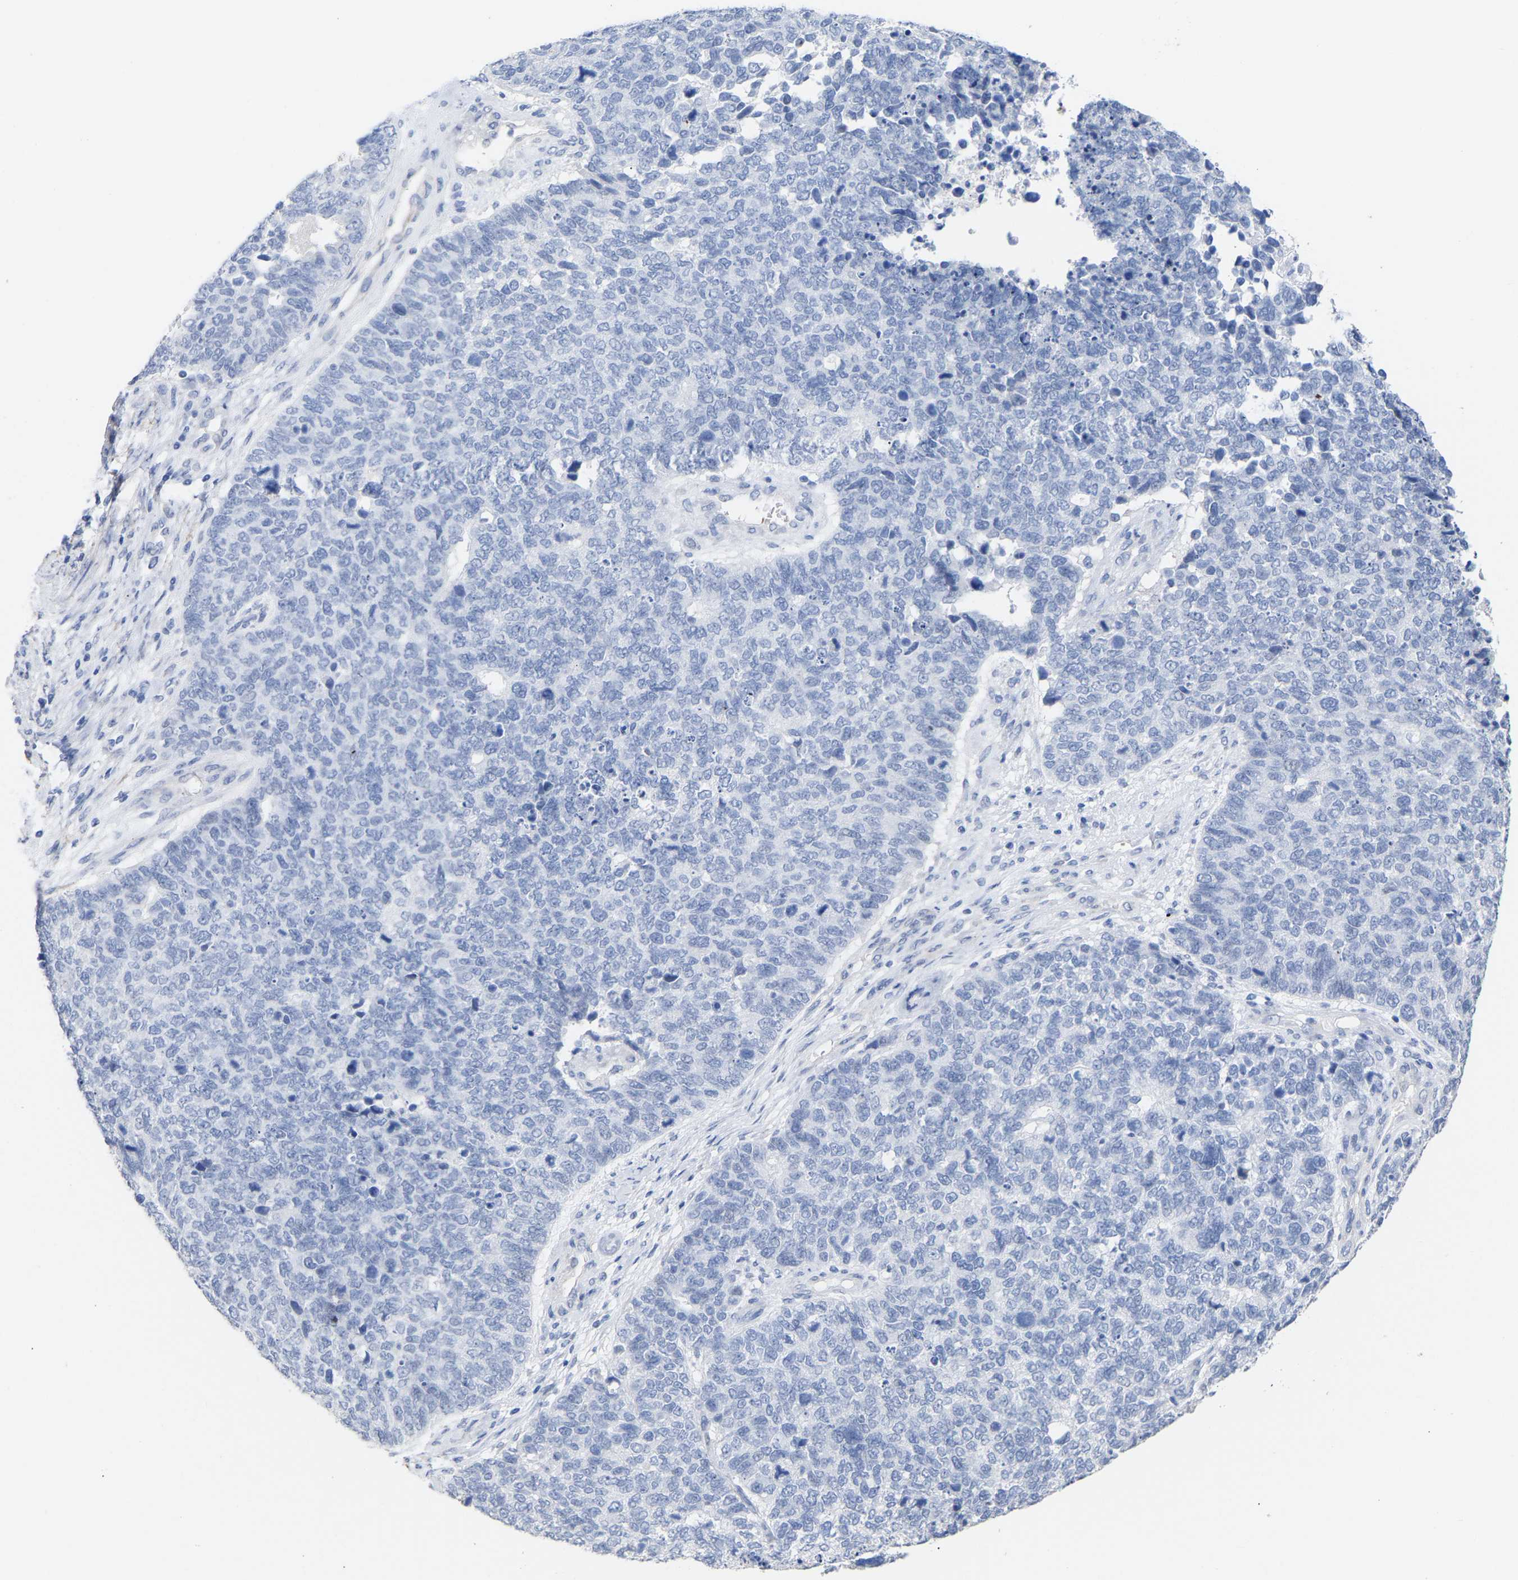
{"staining": {"intensity": "negative", "quantity": "none", "location": "none"}, "tissue": "cervical cancer", "cell_type": "Tumor cells", "image_type": "cancer", "snomed": [{"axis": "morphology", "description": "Squamous cell carcinoma, NOS"}, {"axis": "topography", "description": "Cervix"}], "caption": "High power microscopy histopathology image of an immunohistochemistry (IHC) photomicrograph of cervical squamous cell carcinoma, revealing no significant expression in tumor cells. The staining is performed using DAB brown chromogen with nuclei counter-stained in using hematoxylin.", "gene": "AMPH", "patient": {"sex": "female", "age": 63}}